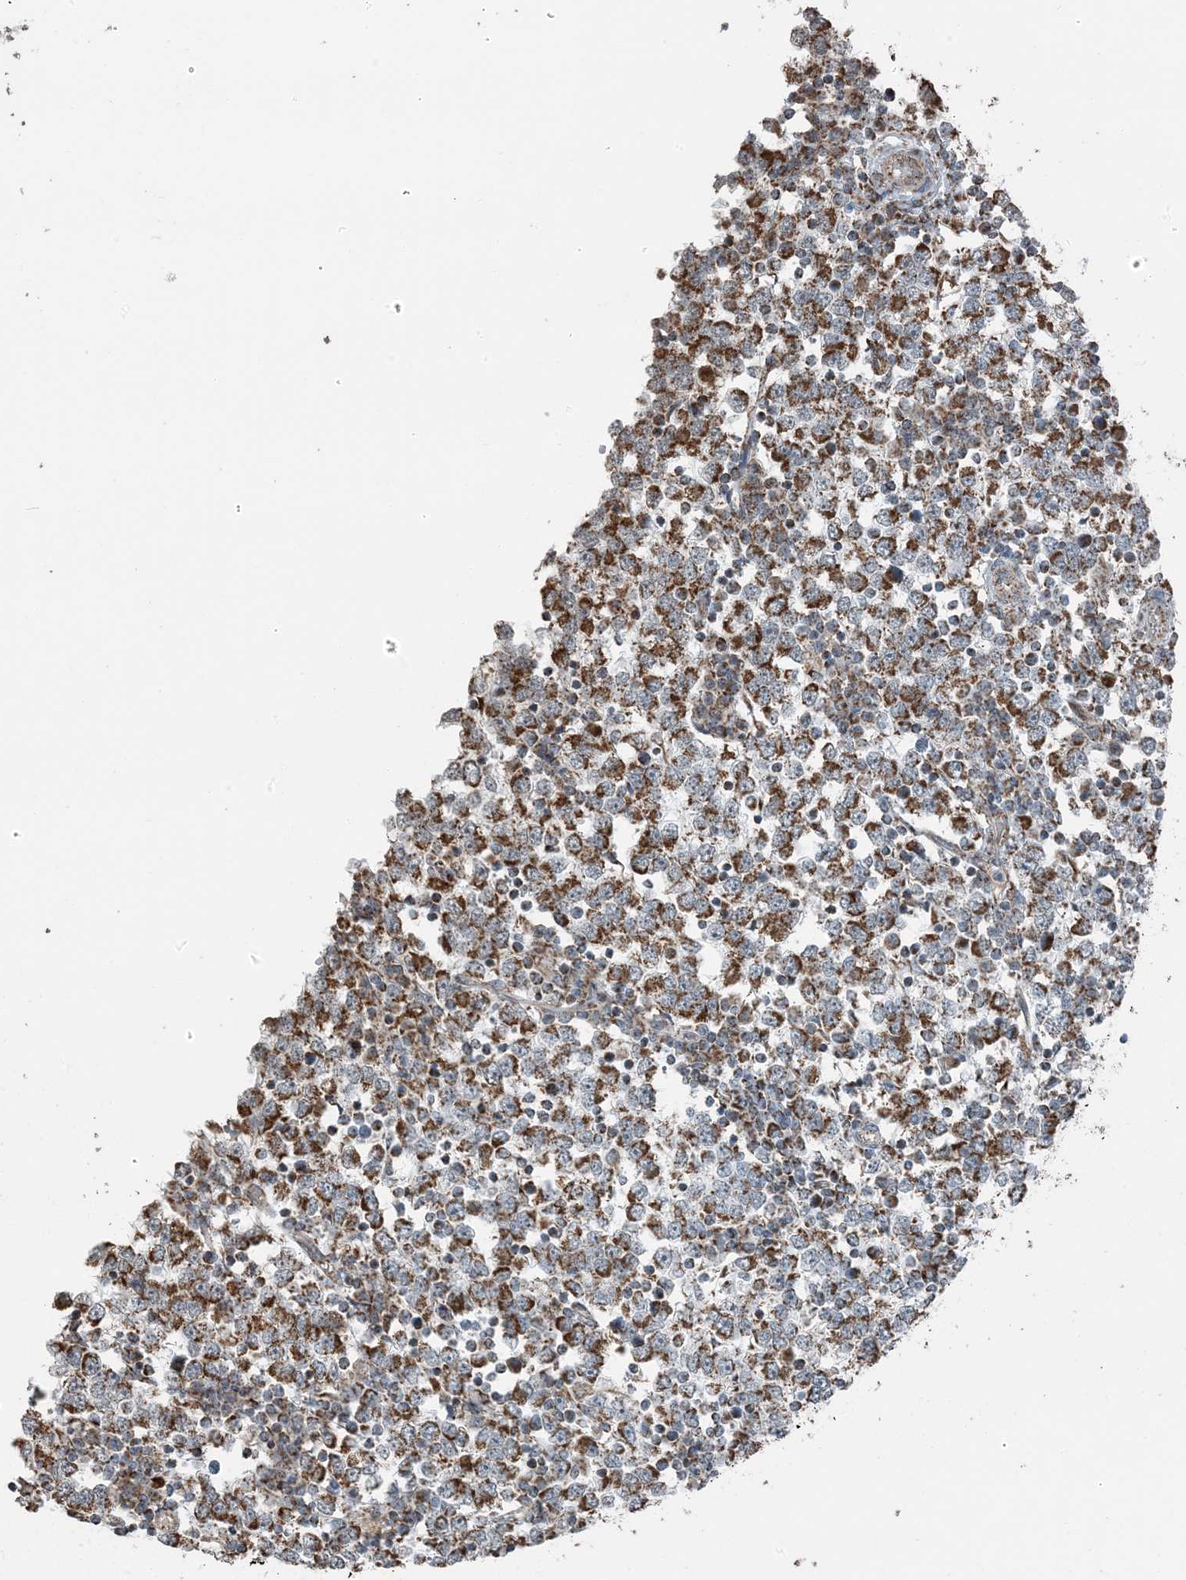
{"staining": {"intensity": "moderate", "quantity": ">75%", "location": "cytoplasmic/membranous"}, "tissue": "testis cancer", "cell_type": "Tumor cells", "image_type": "cancer", "snomed": [{"axis": "morphology", "description": "Seminoma, NOS"}, {"axis": "topography", "description": "Testis"}], "caption": "Immunohistochemical staining of testis cancer (seminoma) demonstrates medium levels of moderate cytoplasmic/membranous positivity in approximately >75% of tumor cells.", "gene": "PILRB", "patient": {"sex": "male", "age": 65}}